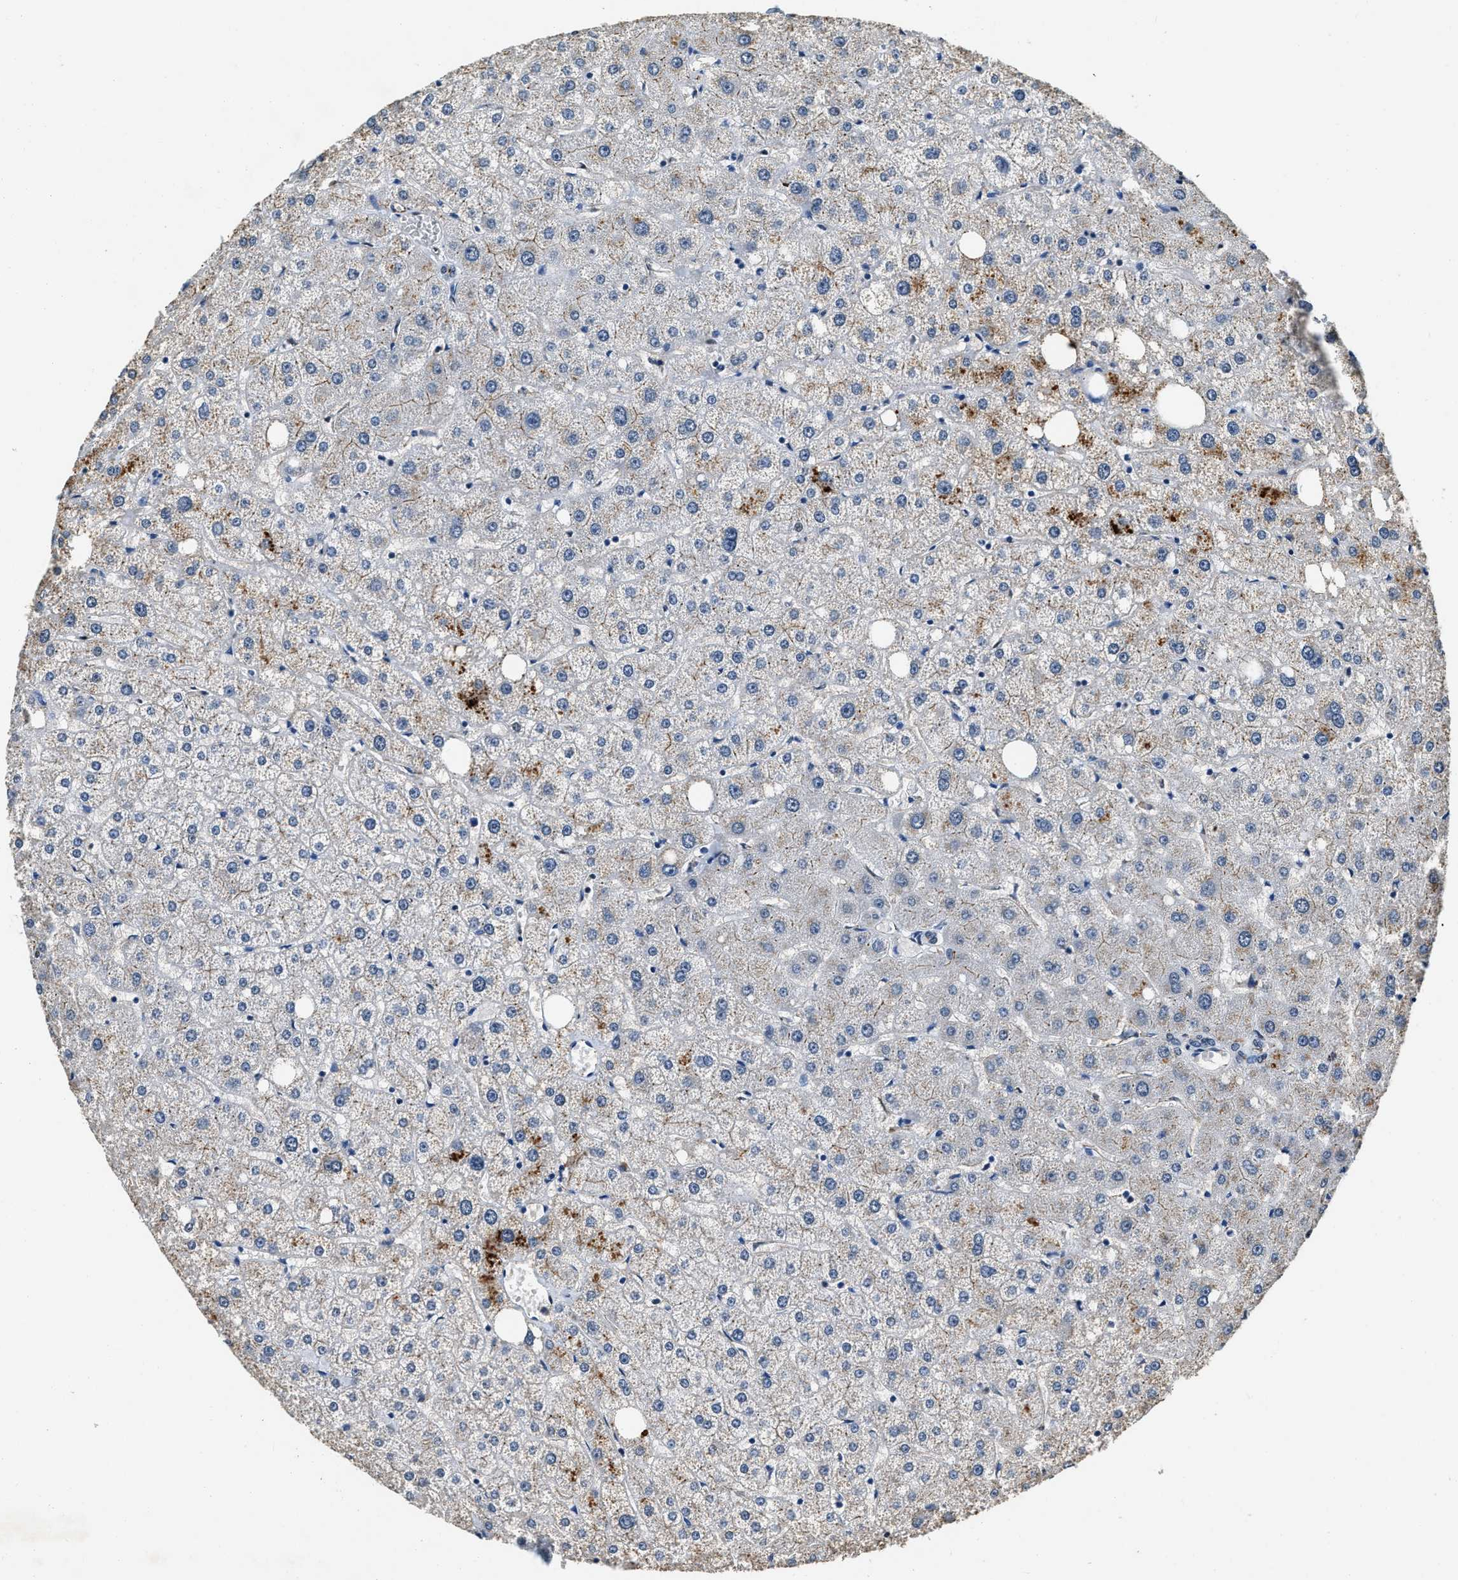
{"staining": {"intensity": "weak", "quantity": "<25%", "location": "nuclear"}, "tissue": "liver", "cell_type": "Cholangiocytes", "image_type": "normal", "snomed": [{"axis": "morphology", "description": "Normal tissue, NOS"}, {"axis": "topography", "description": "Liver"}], "caption": "Liver was stained to show a protein in brown. There is no significant expression in cholangiocytes. (IHC, brightfield microscopy, high magnification).", "gene": "CCNE1", "patient": {"sex": "male", "age": 73}}